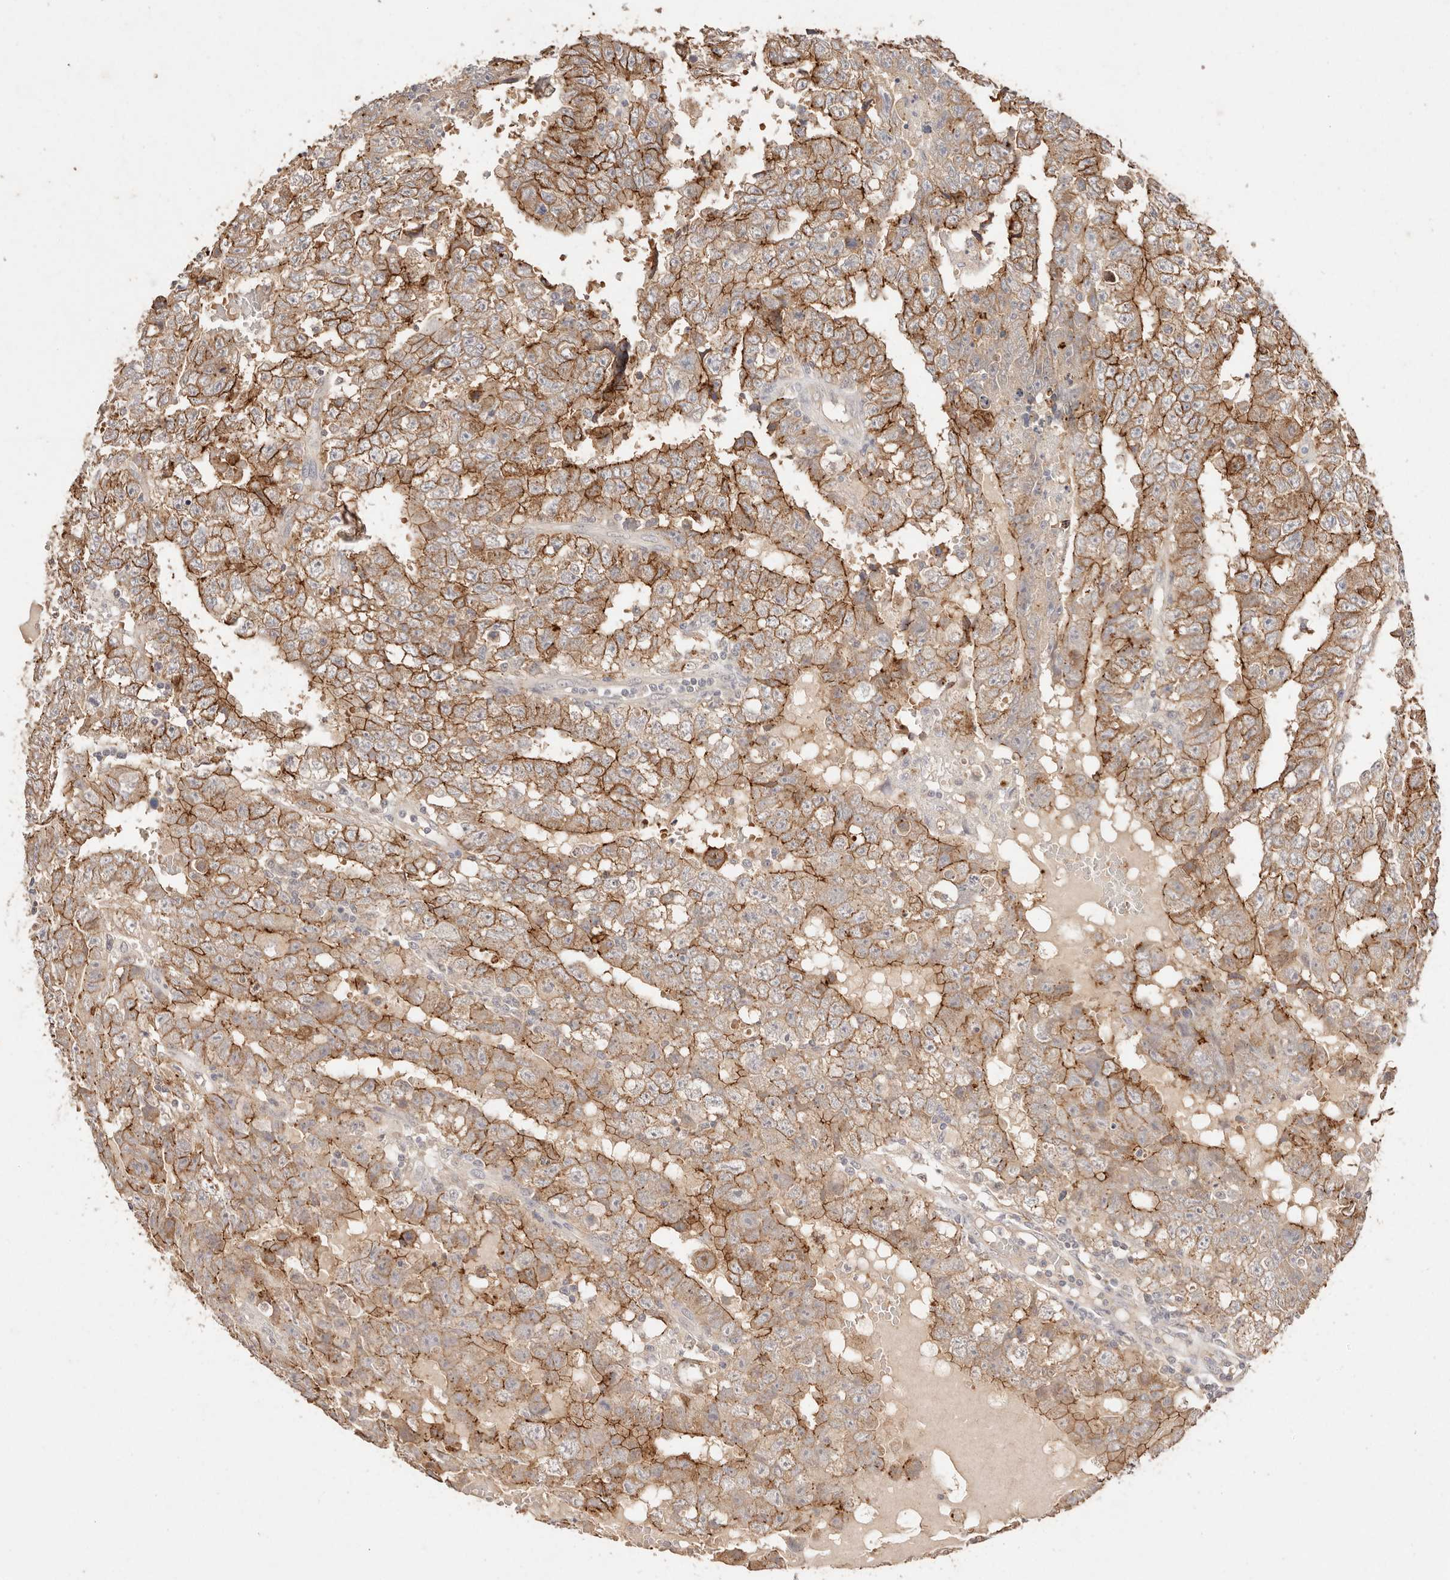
{"staining": {"intensity": "strong", "quantity": "25%-75%", "location": "cytoplasmic/membranous"}, "tissue": "testis cancer", "cell_type": "Tumor cells", "image_type": "cancer", "snomed": [{"axis": "morphology", "description": "Carcinoma, Embryonal, NOS"}, {"axis": "topography", "description": "Testis"}], "caption": "A high amount of strong cytoplasmic/membranous staining is identified in approximately 25%-75% of tumor cells in testis cancer tissue. (Stains: DAB in brown, nuclei in blue, Microscopy: brightfield microscopy at high magnification).", "gene": "CXADR", "patient": {"sex": "male", "age": 25}}